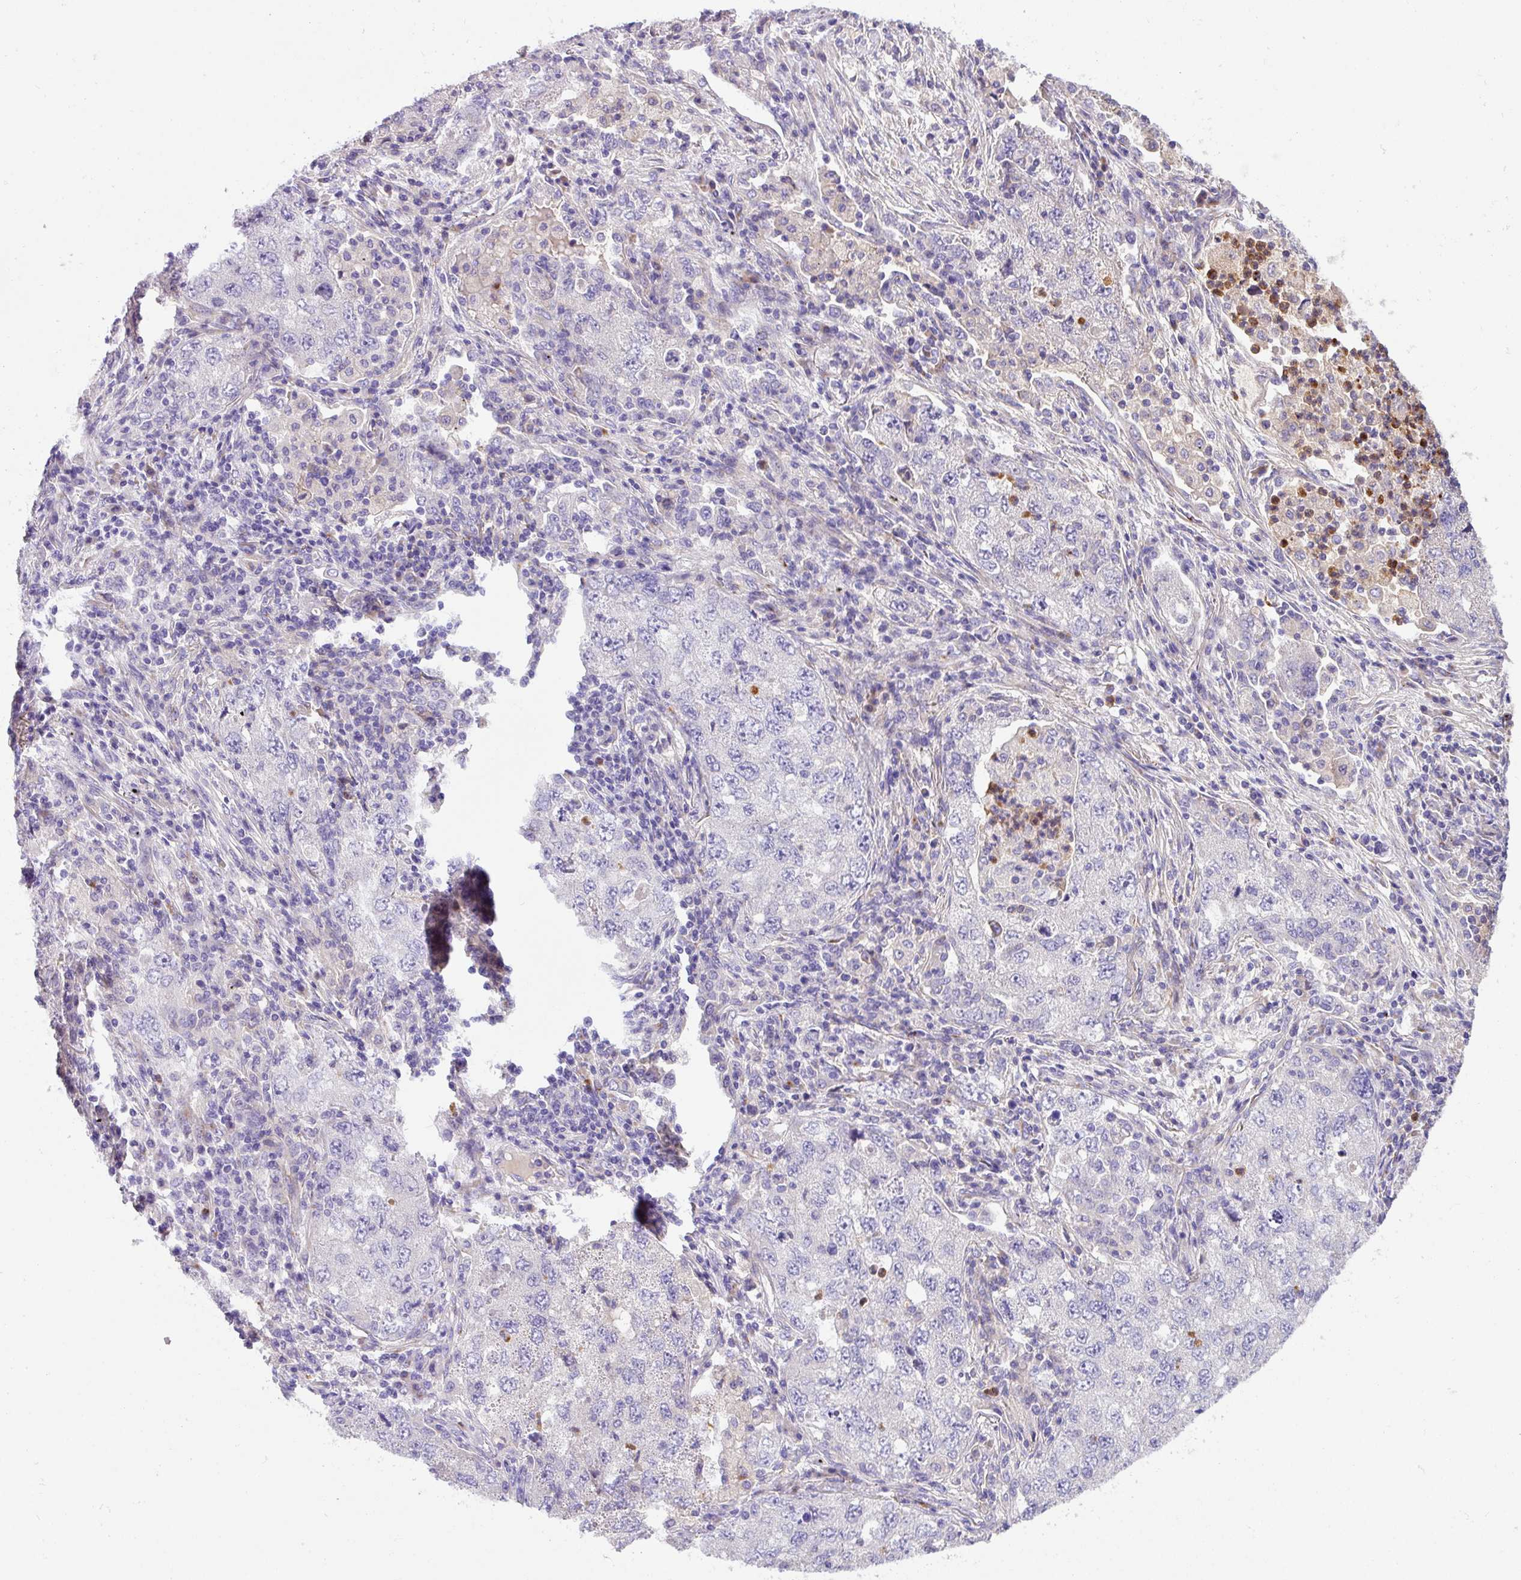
{"staining": {"intensity": "negative", "quantity": "none", "location": "none"}, "tissue": "lung cancer", "cell_type": "Tumor cells", "image_type": "cancer", "snomed": [{"axis": "morphology", "description": "Adenocarcinoma, NOS"}, {"axis": "topography", "description": "Lung"}], "caption": "Immunohistochemical staining of adenocarcinoma (lung) reveals no significant expression in tumor cells.", "gene": "CRISP3", "patient": {"sex": "female", "age": 57}}